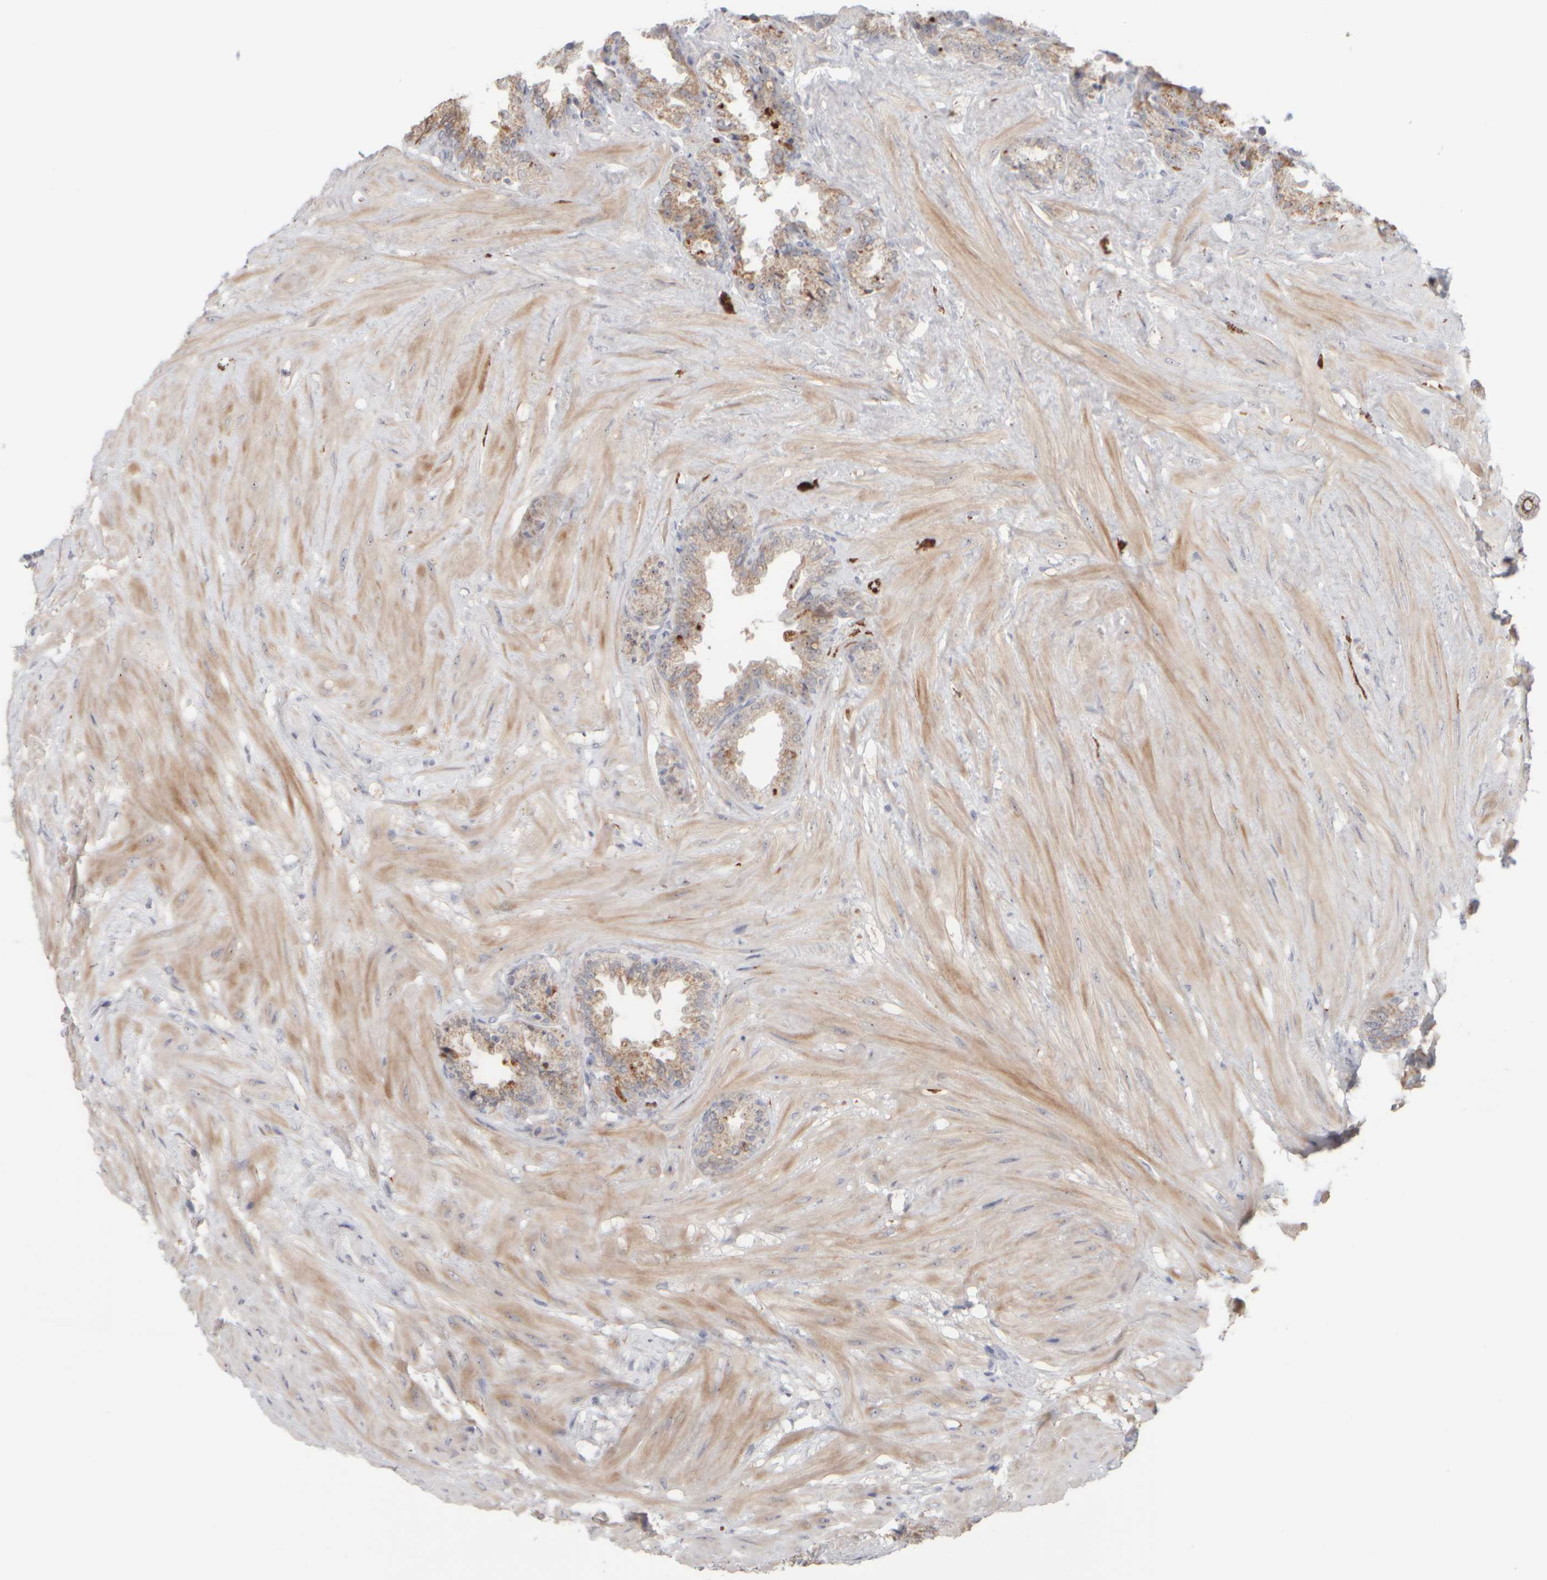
{"staining": {"intensity": "moderate", "quantity": ">75%", "location": "cytoplasmic/membranous"}, "tissue": "seminal vesicle", "cell_type": "Glandular cells", "image_type": "normal", "snomed": [{"axis": "morphology", "description": "Normal tissue, NOS"}, {"axis": "topography", "description": "Seminal veicle"}], "caption": "This micrograph demonstrates normal seminal vesicle stained with immunohistochemistry (IHC) to label a protein in brown. The cytoplasmic/membranous of glandular cells show moderate positivity for the protein. Nuclei are counter-stained blue.", "gene": "DCXR", "patient": {"sex": "male", "age": 46}}